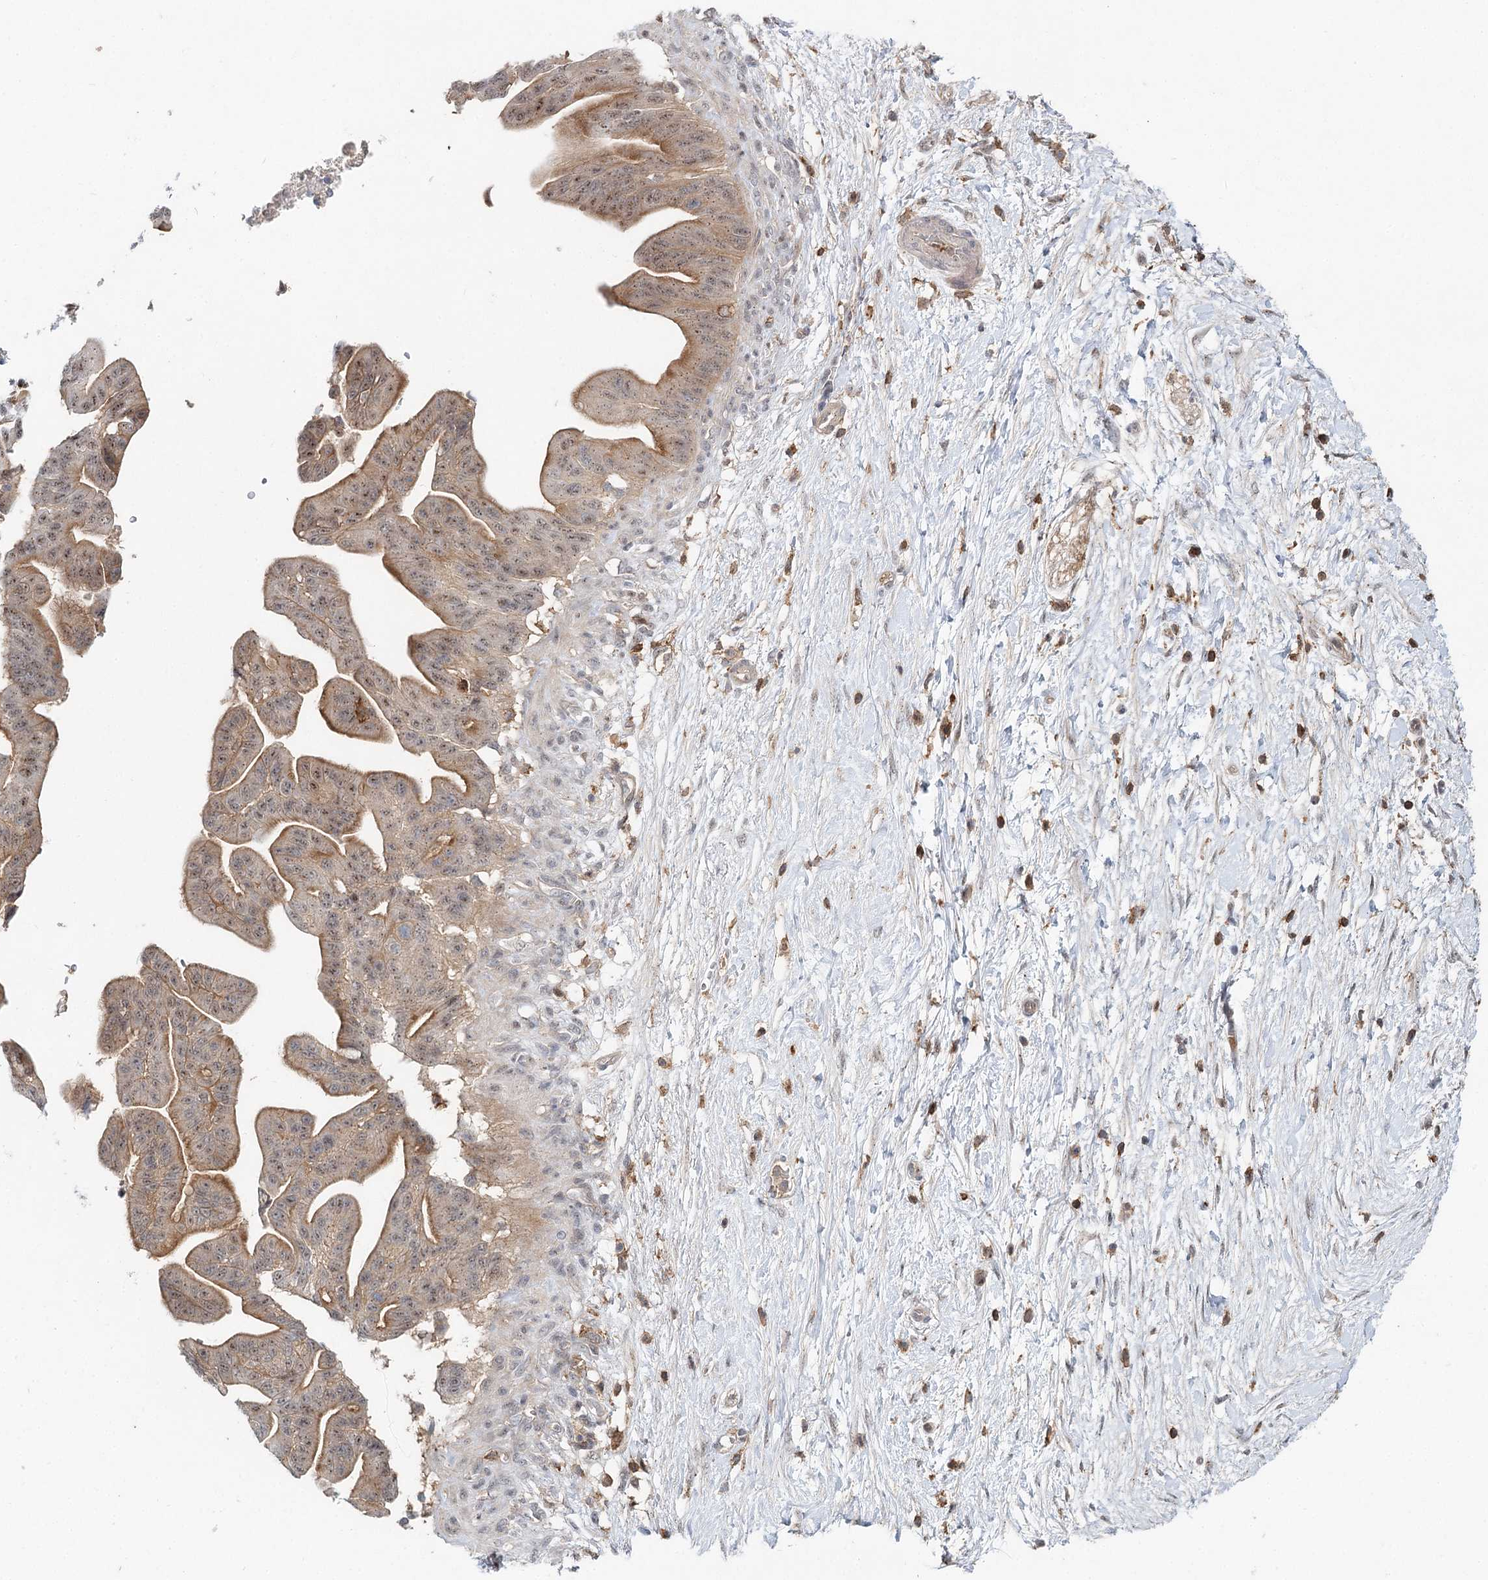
{"staining": {"intensity": "weak", "quantity": ">75%", "location": "cytoplasmic/membranous,nuclear"}, "tissue": "pancreatic cancer", "cell_type": "Tumor cells", "image_type": "cancer", "snomed": [{"axis": "morphology", "description": "Adenocarcinoma, NOS"}, {"axis": "topography", "description": "Pancreas"}], "caption": "Tumor cells exhibit low levels of weak cytoplasmic/membranous and nuclear positivity in about >75% of cells in human adenocarcinoma (pancreatic).", "gene": "CDC42SE2", "patient": {"sex": "male", "age": 68}}